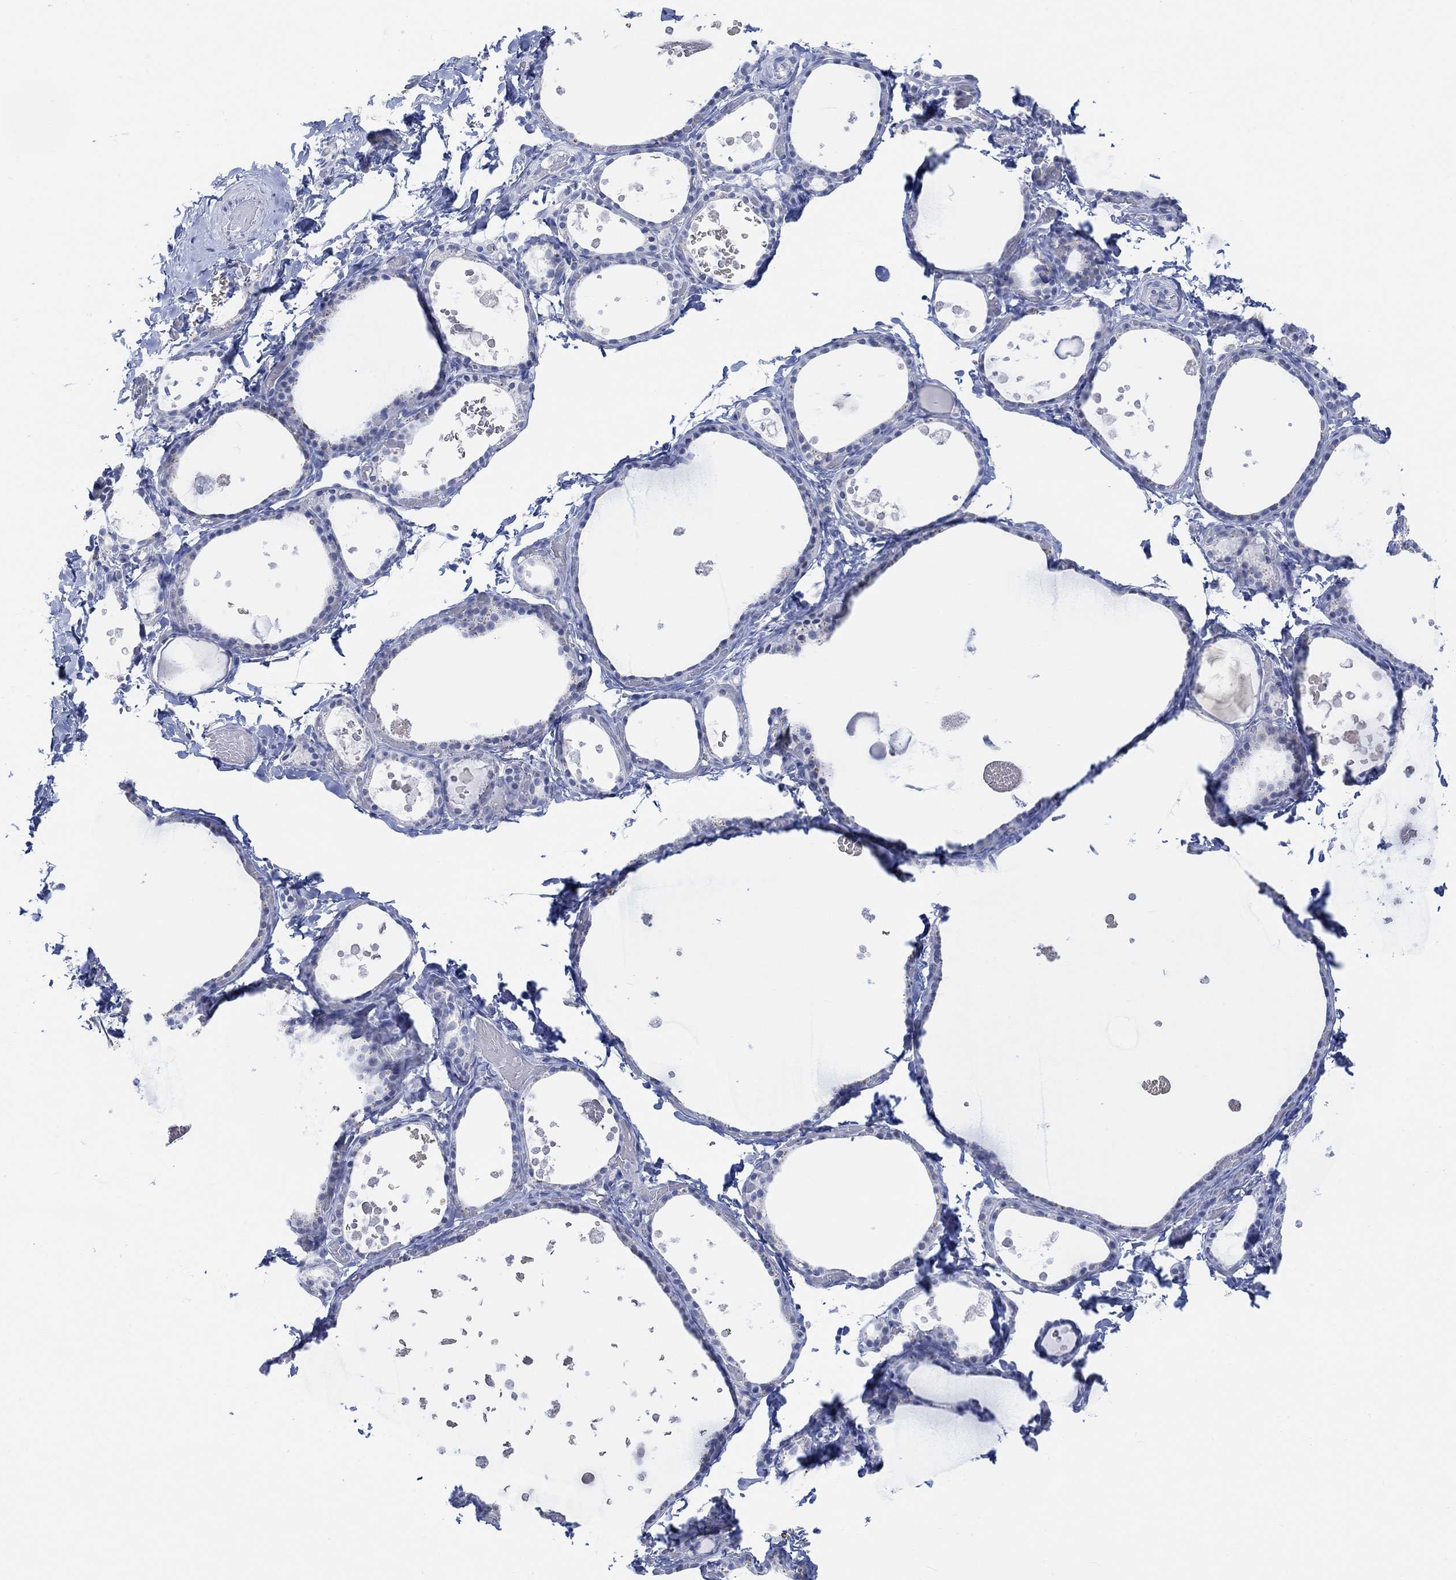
{"staining": {"intensity": "negative", "quantity": "none", "location": "none"}, "tissue": "thyroid gland", "cell_type": "Glandular cells", "image_type": "normal", "snomed": [{"axis": "morphology", "description": "Normal tissue, NOS"}, {"axis": "topography", "description": "Thyroid gland"}], "caption": "The micrograph shows no staining of glandular cells in normal thyroid gland. (DAB (3,3'-diaminobenzidine) immunohistochemistry (IHC) with hematoxylin counter stain).", "gene": "AK8", "patient": {"sex": "female", "age": 56}}